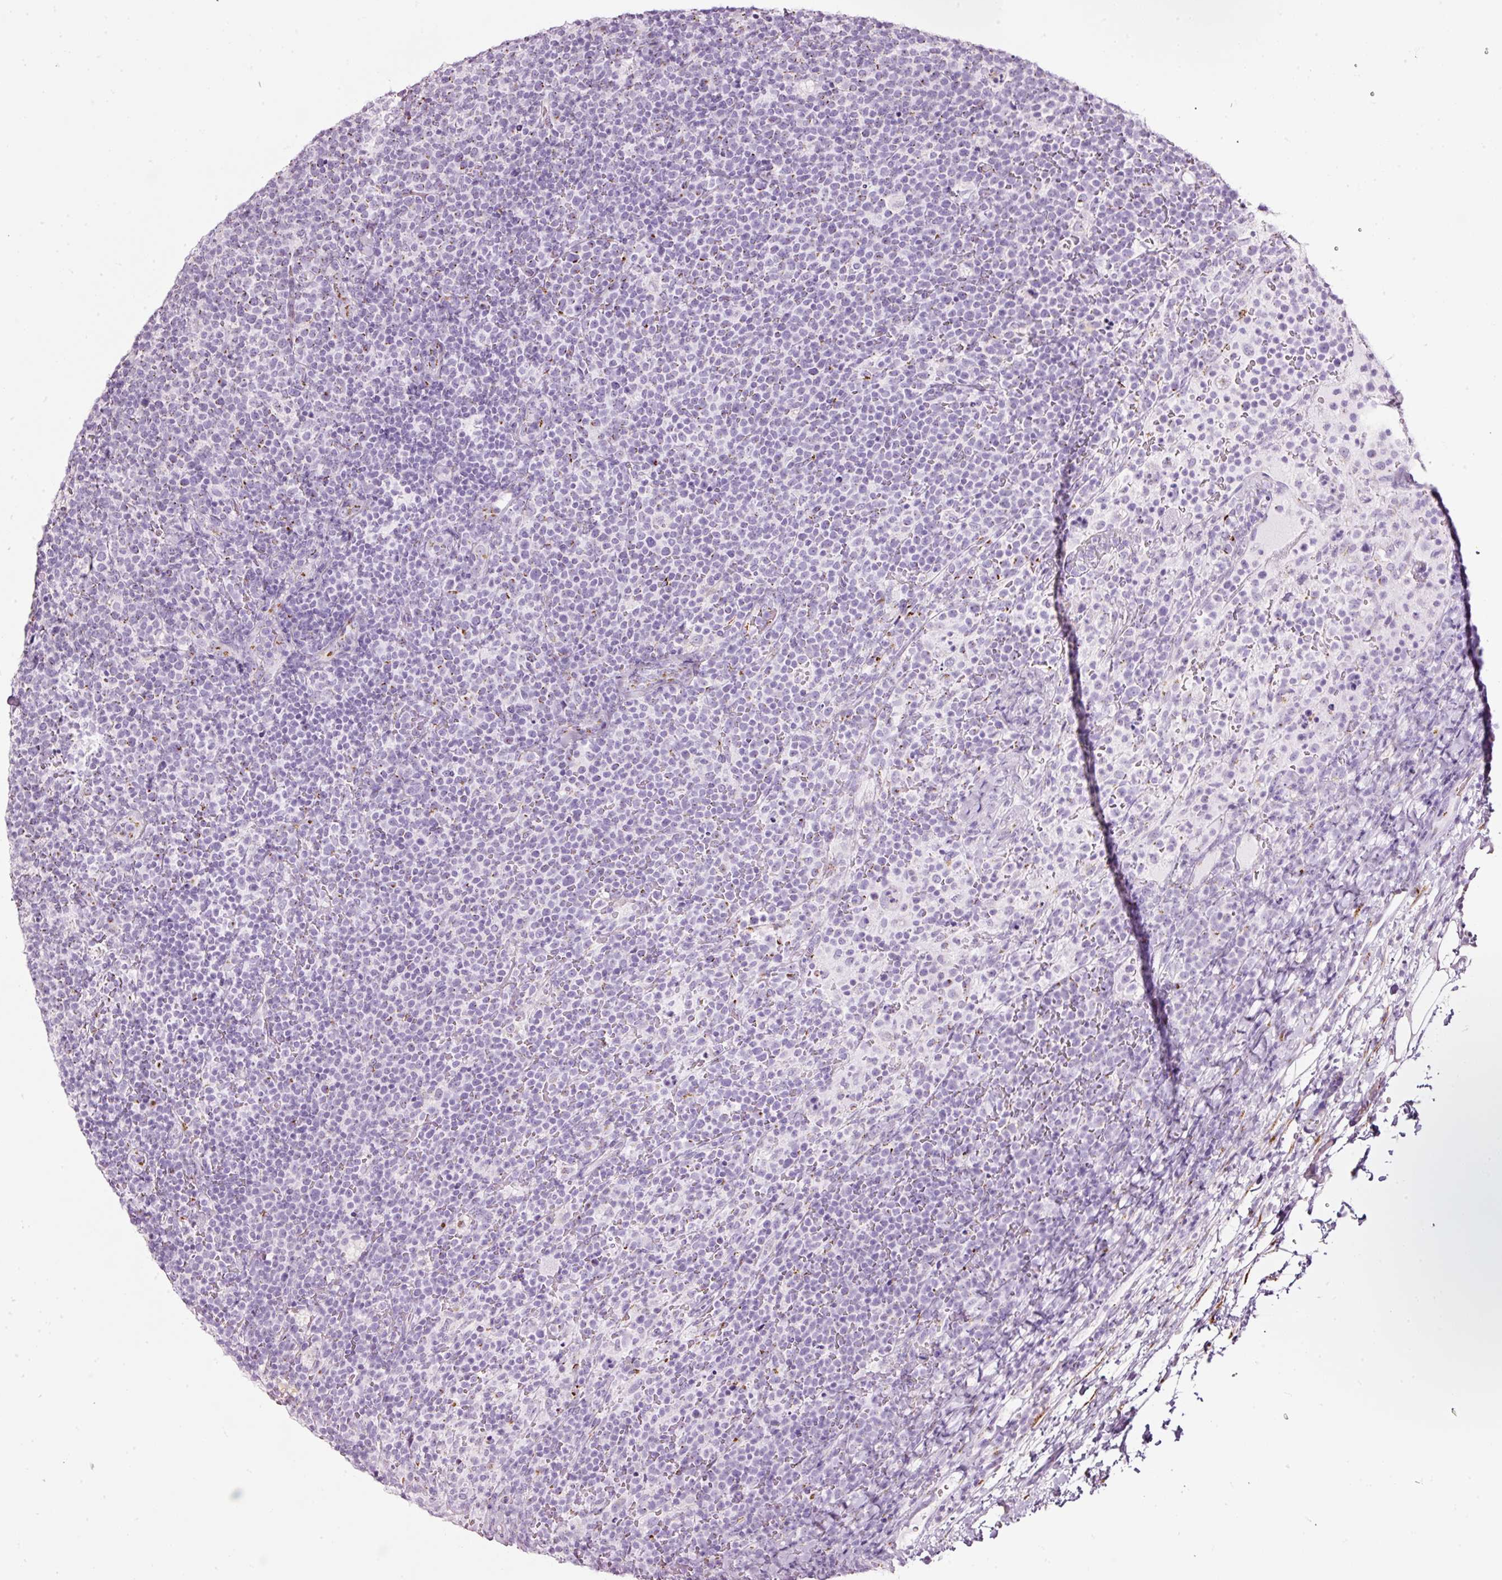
{"staining": {"intensity": "moderate", "quantity": "<25%", "location": "cytoplasmic/membranous"}, "tissue": "lymphoma", "cell_type": "Tumor cells", "image_type": "cancer", "snomed": [{"axis": "morphology", "description": "Malignant lymphoma, non-Hodgkin's type, High grade"}, {"axis": "topography", "description": "Lymph node"}], "caption": "Immunohistochemistry (IHC) image of neoplastic tissue: human lymphoma stained using IHC displays low levels of moderate protein expression localized specifically in the cytoplasmic/membranous of tumor cells, appearing as a cytoplasmic/membranous brown color.", "gene": "SDF4", "patient": {"sex": "male", "age": 61}}